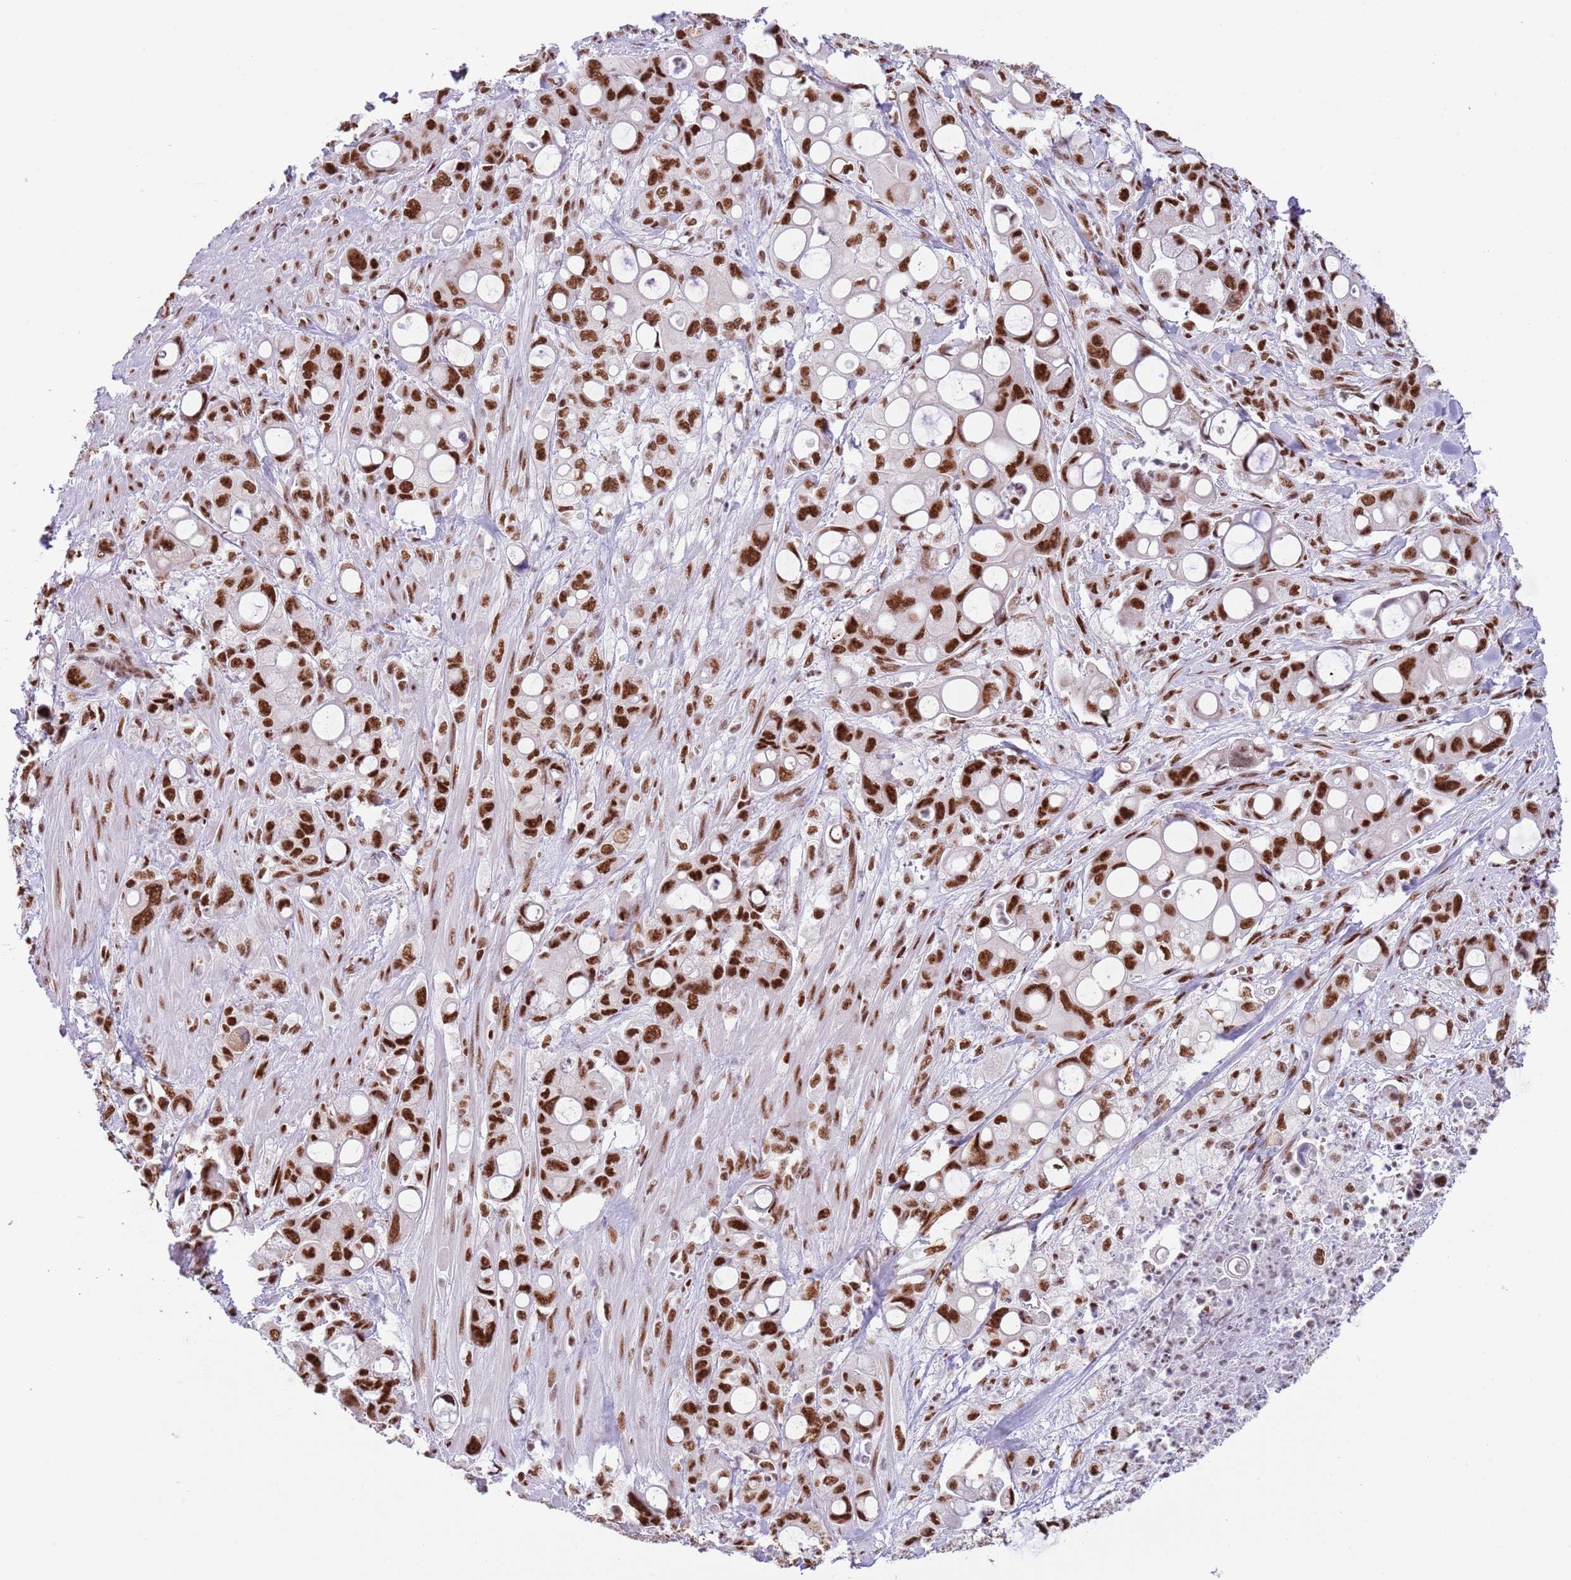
{"staining": {"intensity": "strong", "quantity": ">75%", "location": "nuclear"}, "tissue": "pancreatic cancer", "cell_type": "Tumor cells", "image_type": "cancer", "snomed": [{"axis": "morphology", "description": "Adenocarcinoma, NOS"}, {"axis": "topography", "description": "Pancreas"}], "caption": "Immunohistochemical staining of human pancreatic cancer (adenocarcinoma) exhibits high levels of strong nuclear staining in about >75% of tumor cells.", "gene": "SF3A2", "patient": {"sex": "male", "age": 68}}